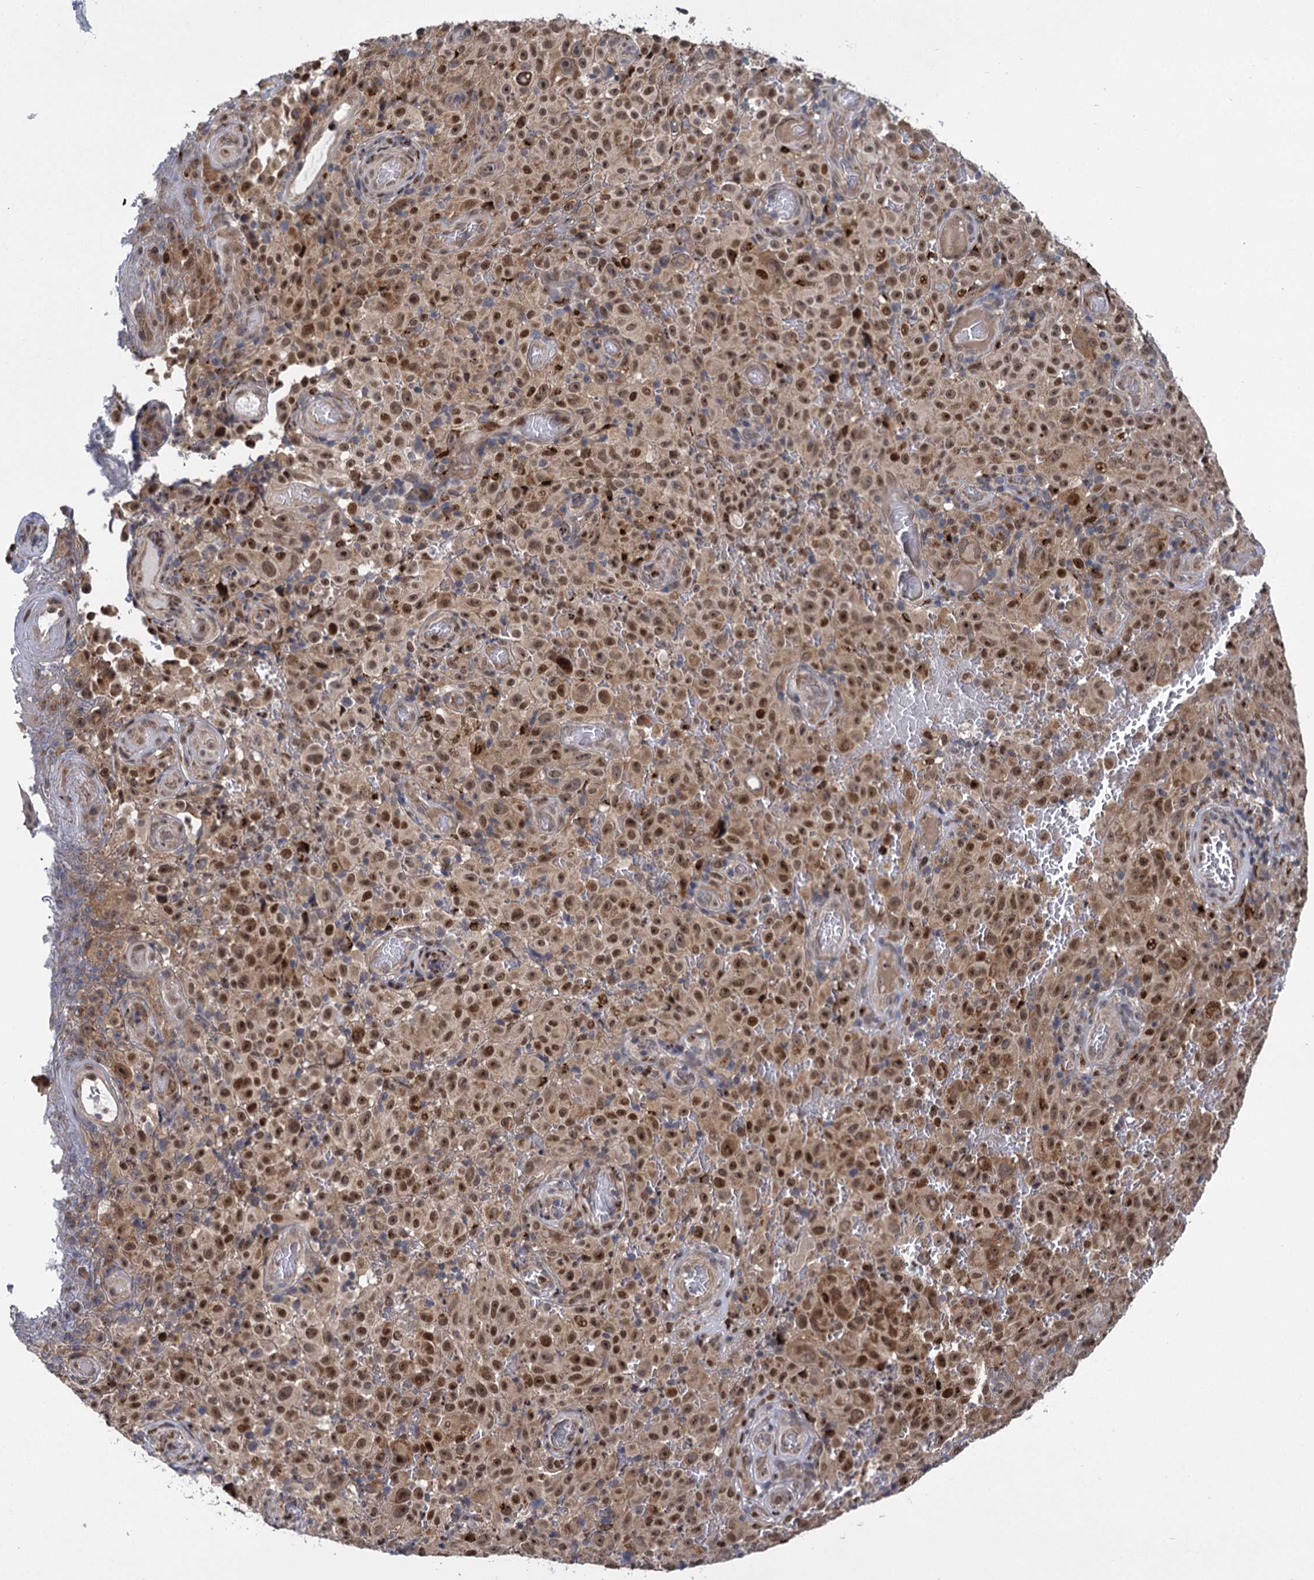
{"staining": {"intensity": "moderate", "quantity": ">75%", "location": "cytoplasmic/membranous,nuclear"}, "tissue": "melanoma", "cell_type": "Tumor cells", "image_type": "cancer", "snomed": [{"axis": "morphology", "description": "Malignant melanoma, NOS"}, {"axis": "topography", "description": "Skin"}], "caption": "Human malignant melanoma stained with a protein marker displays moderate staining in tumor cells.", "gene": "GAL3ST4", "patient": {"sex": "female", "age": 82}}